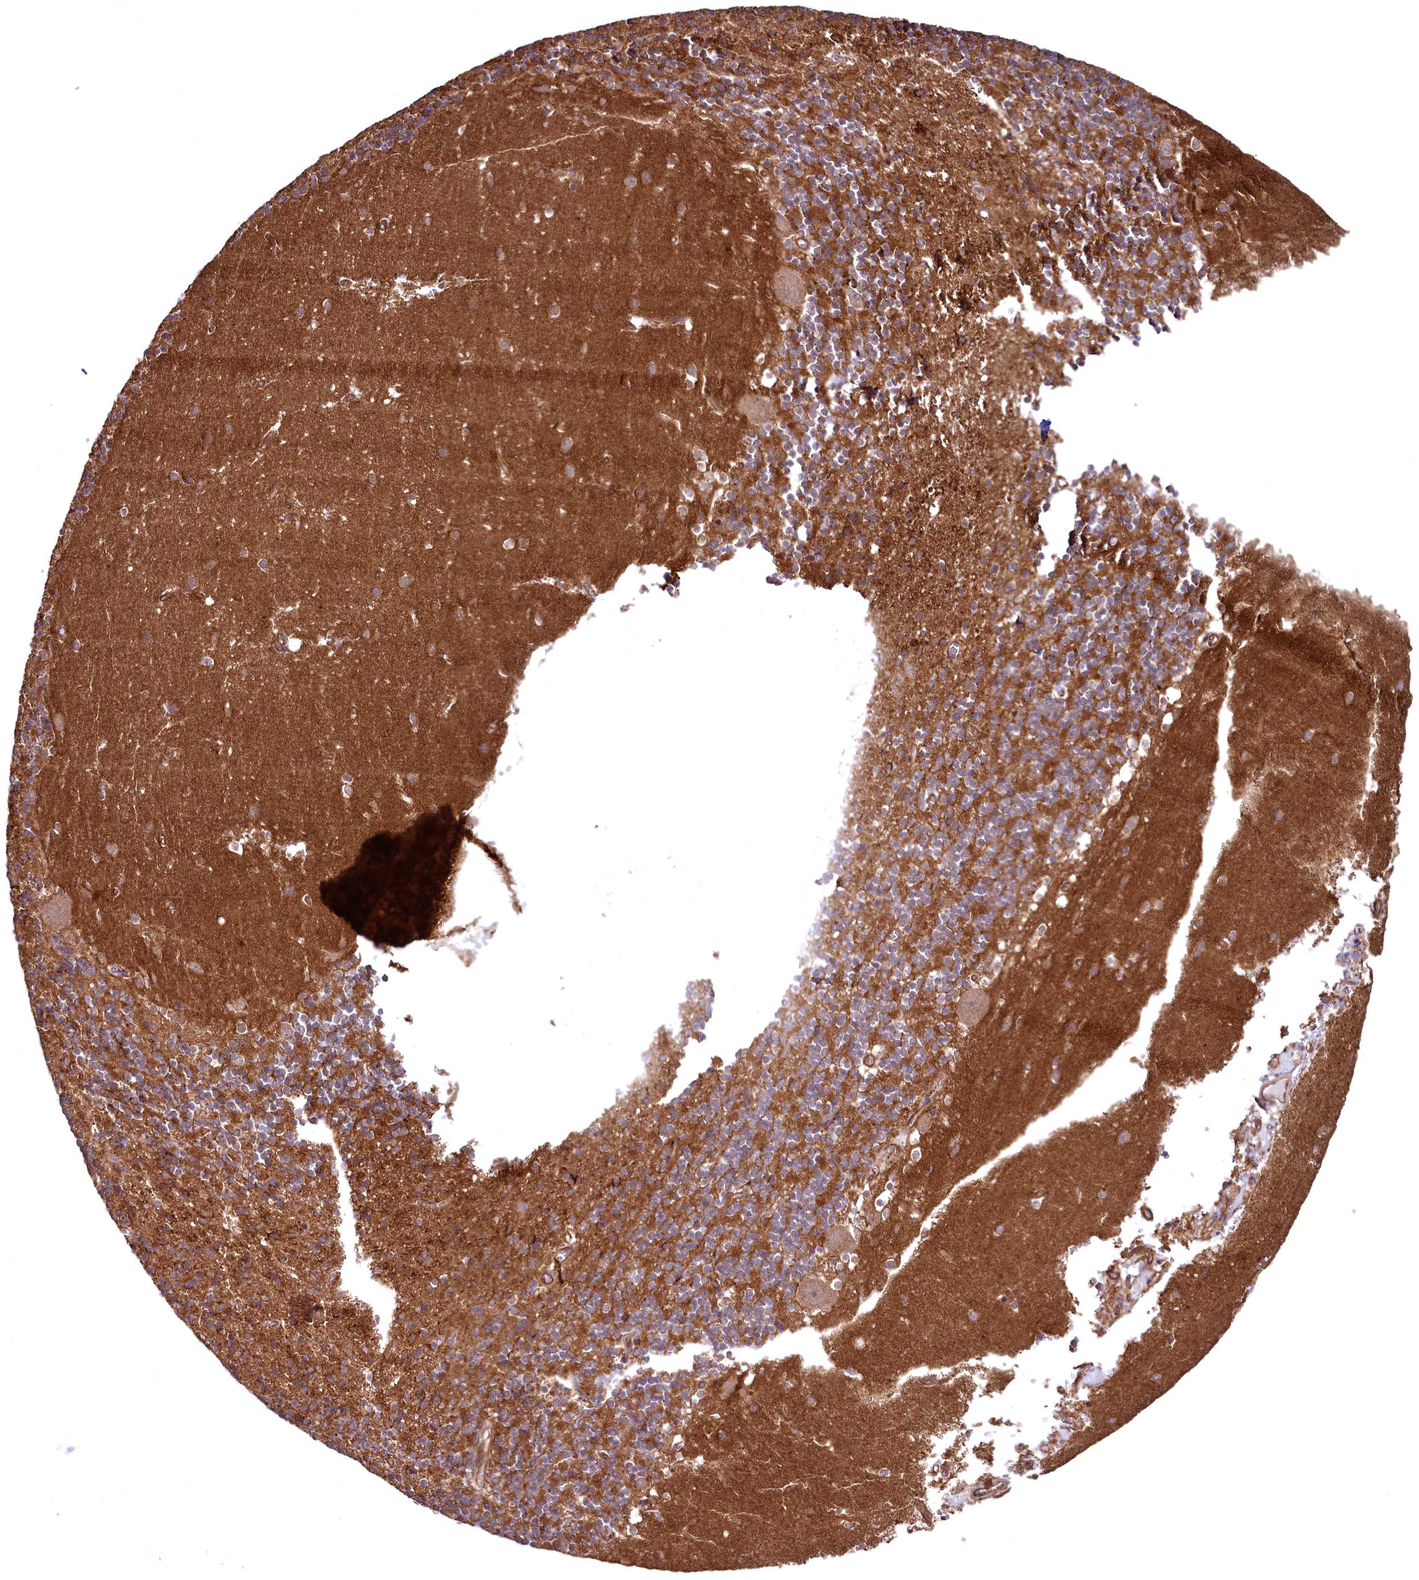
{"staining": {"intensity": "moderate", "quantity": "25%-75%", "location": "cytoplasmic/membranous"}, "tissue": "cerebellum", "cell_type": "Cells in granular layer", "image_type": "normal", "snomed": [{"axis": "morphology", "description": "Normal tissue, NOS"}, {"axis": "topography", "description": "Cerebellum"}], "caption": "Immunohistochemical staining of unremarkable cerebellum exhibits moderate cytoplasmic/membranous protein staining in about 25%-75% of cells in granular layer. Nuclei are stained in blue.", "gene": "SVIP", "patient": {"sex": "male", "age": 54}}